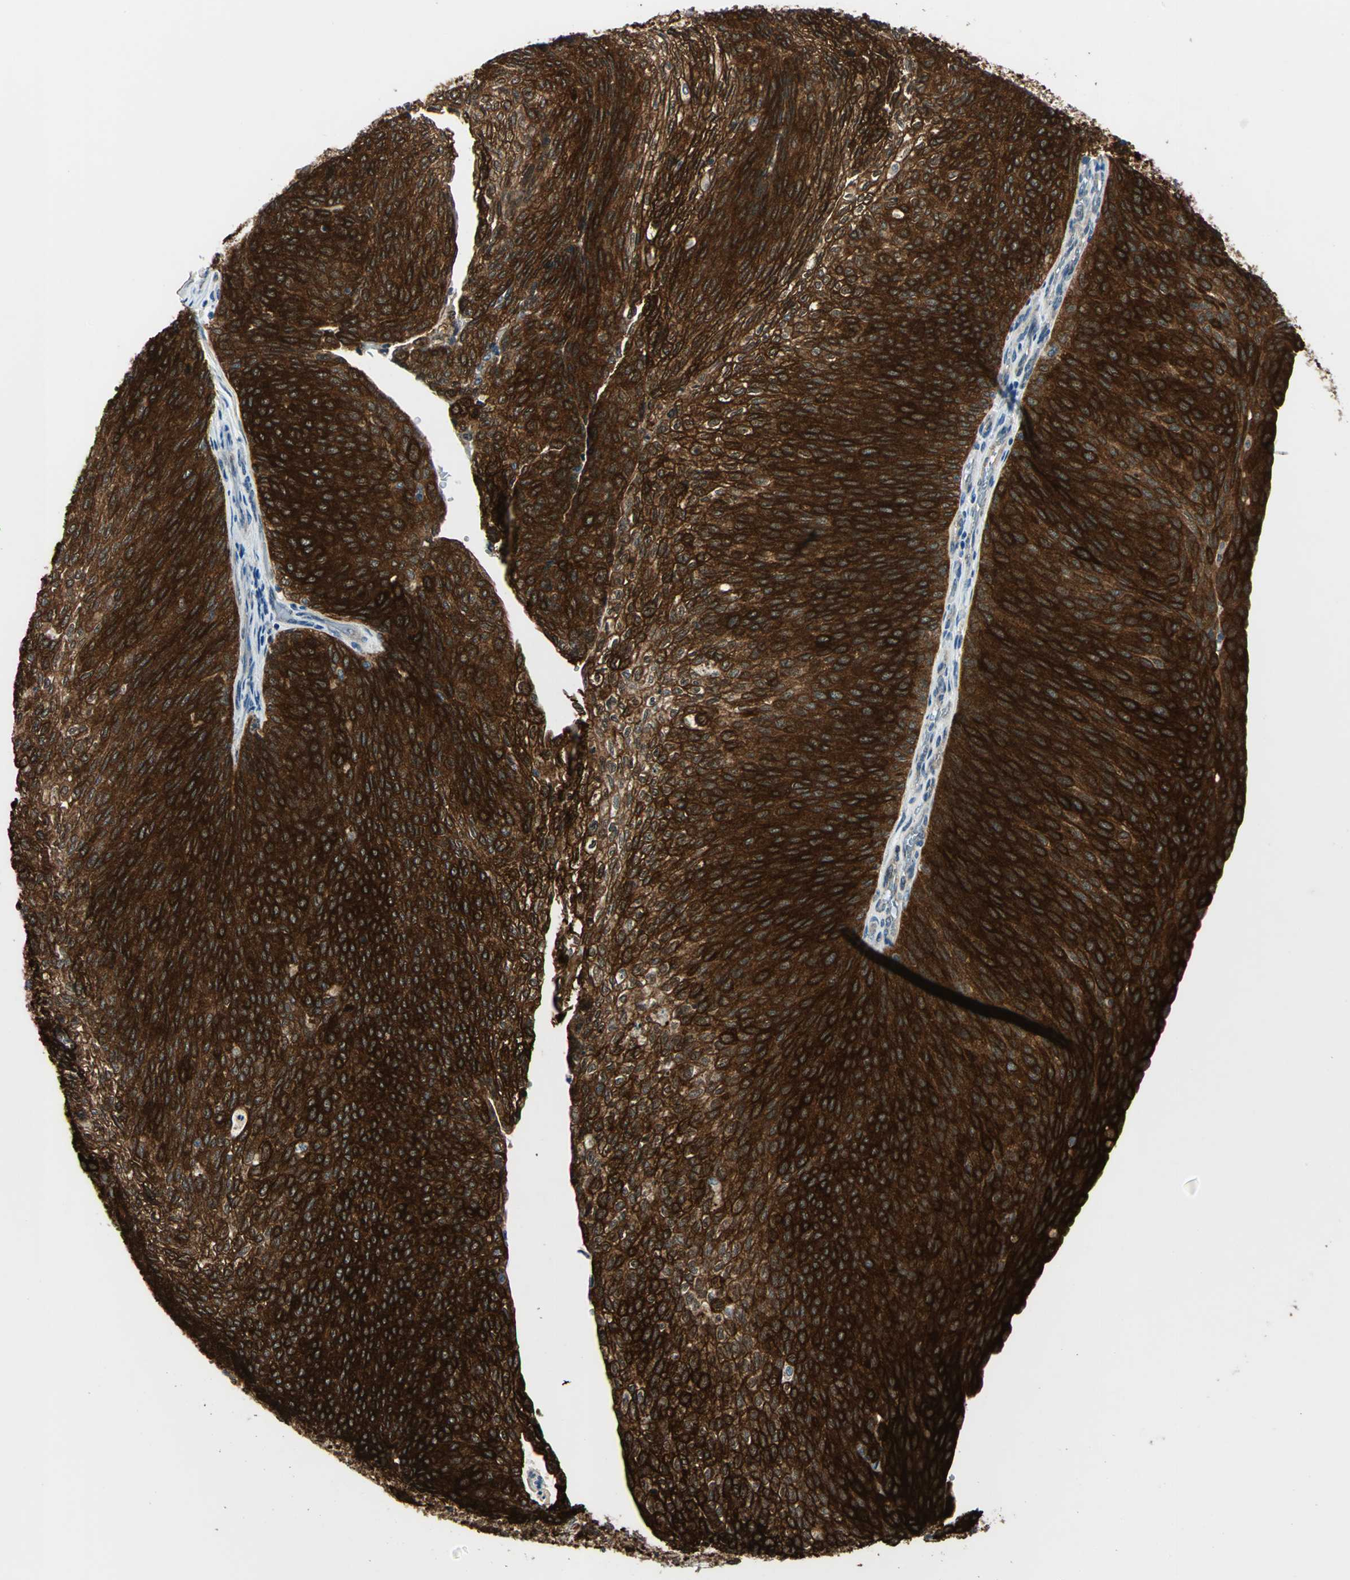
{"staining": {"intensity": "strong", "quantity": ">75%", "location": "cytoplasmic/membranous"}, "tissue": "urothelial cancer", "cell_type": "Tumor cells", "image_type": "cancer", "snomed": [{"axis": "morphology", "description": "Urothelial carcinoma, Low grade"}, {"axis": "topography", "description": "Urinary bladder"}], "caption": "About >75% of tumor cells in human urothelial carcinoma (low-grade) demonstrate strong cytoplasmic/membranous protein expression as visualized by brown immunohistochemical staining.", "gene": "HSPB1", "patient": {"sex": "female", "age": 79}}